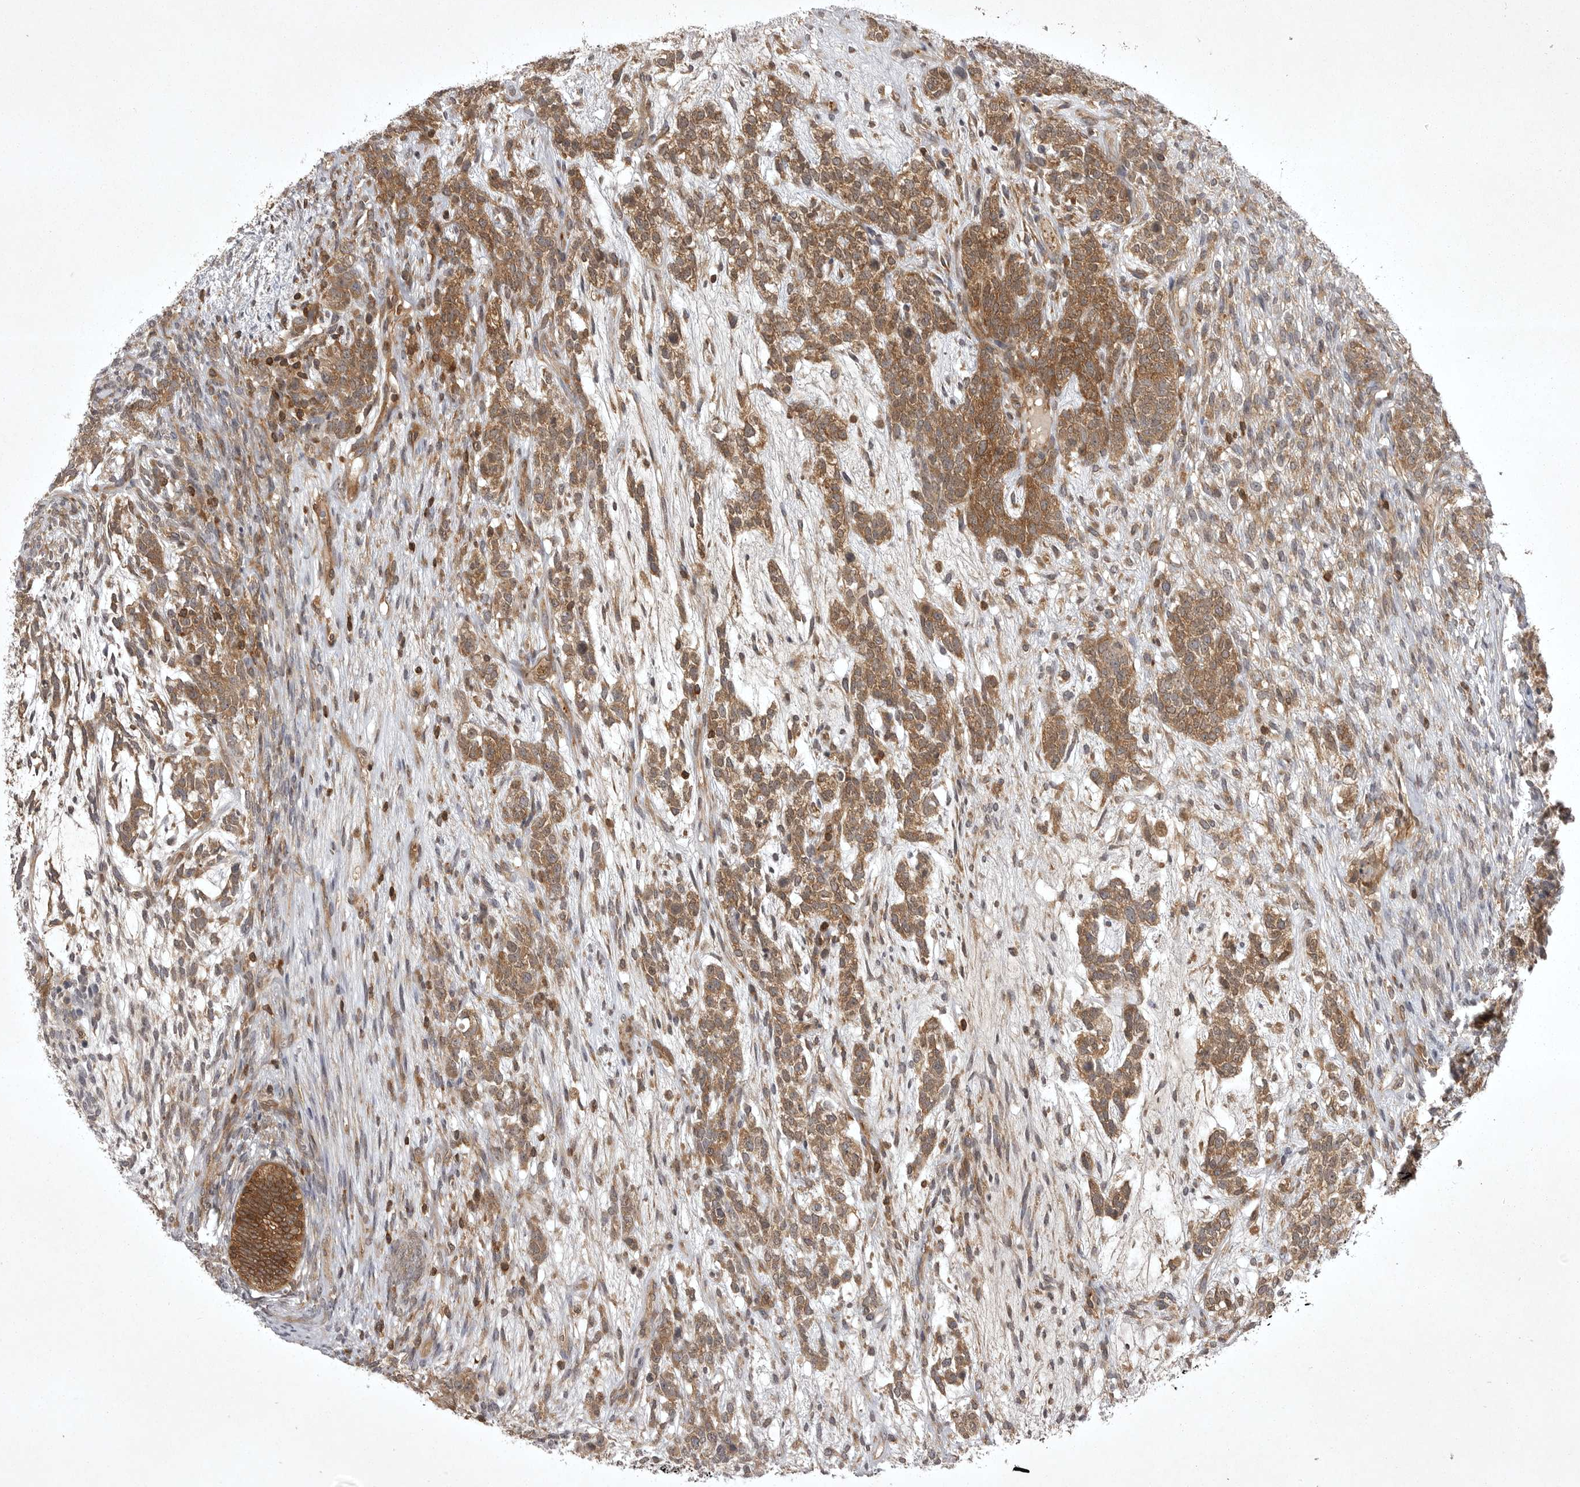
{"staining": {"intensity": "moderate", "quantity": ">75%", "location": "cytoplasmic/membranous"}, "tissue": "testis cancer", "cell_type": "Tumor cells", "image_type": "cancer", "snomed": [{"axis": "morphology", "description": "Seminoma, NOS"}, {"axis": "morphology", "description": "Carcinoma, Embryonal, NOS"}, {"axis": "topography", "description": "Testis"}], "caption": "Tumor cells exhibit medium levels of moderate cytoplasmic/membranous positivity in about >75% of cells in human testis seminoma.", "gene": "STK24", "patient": {"sex": "male", "age": 28}}